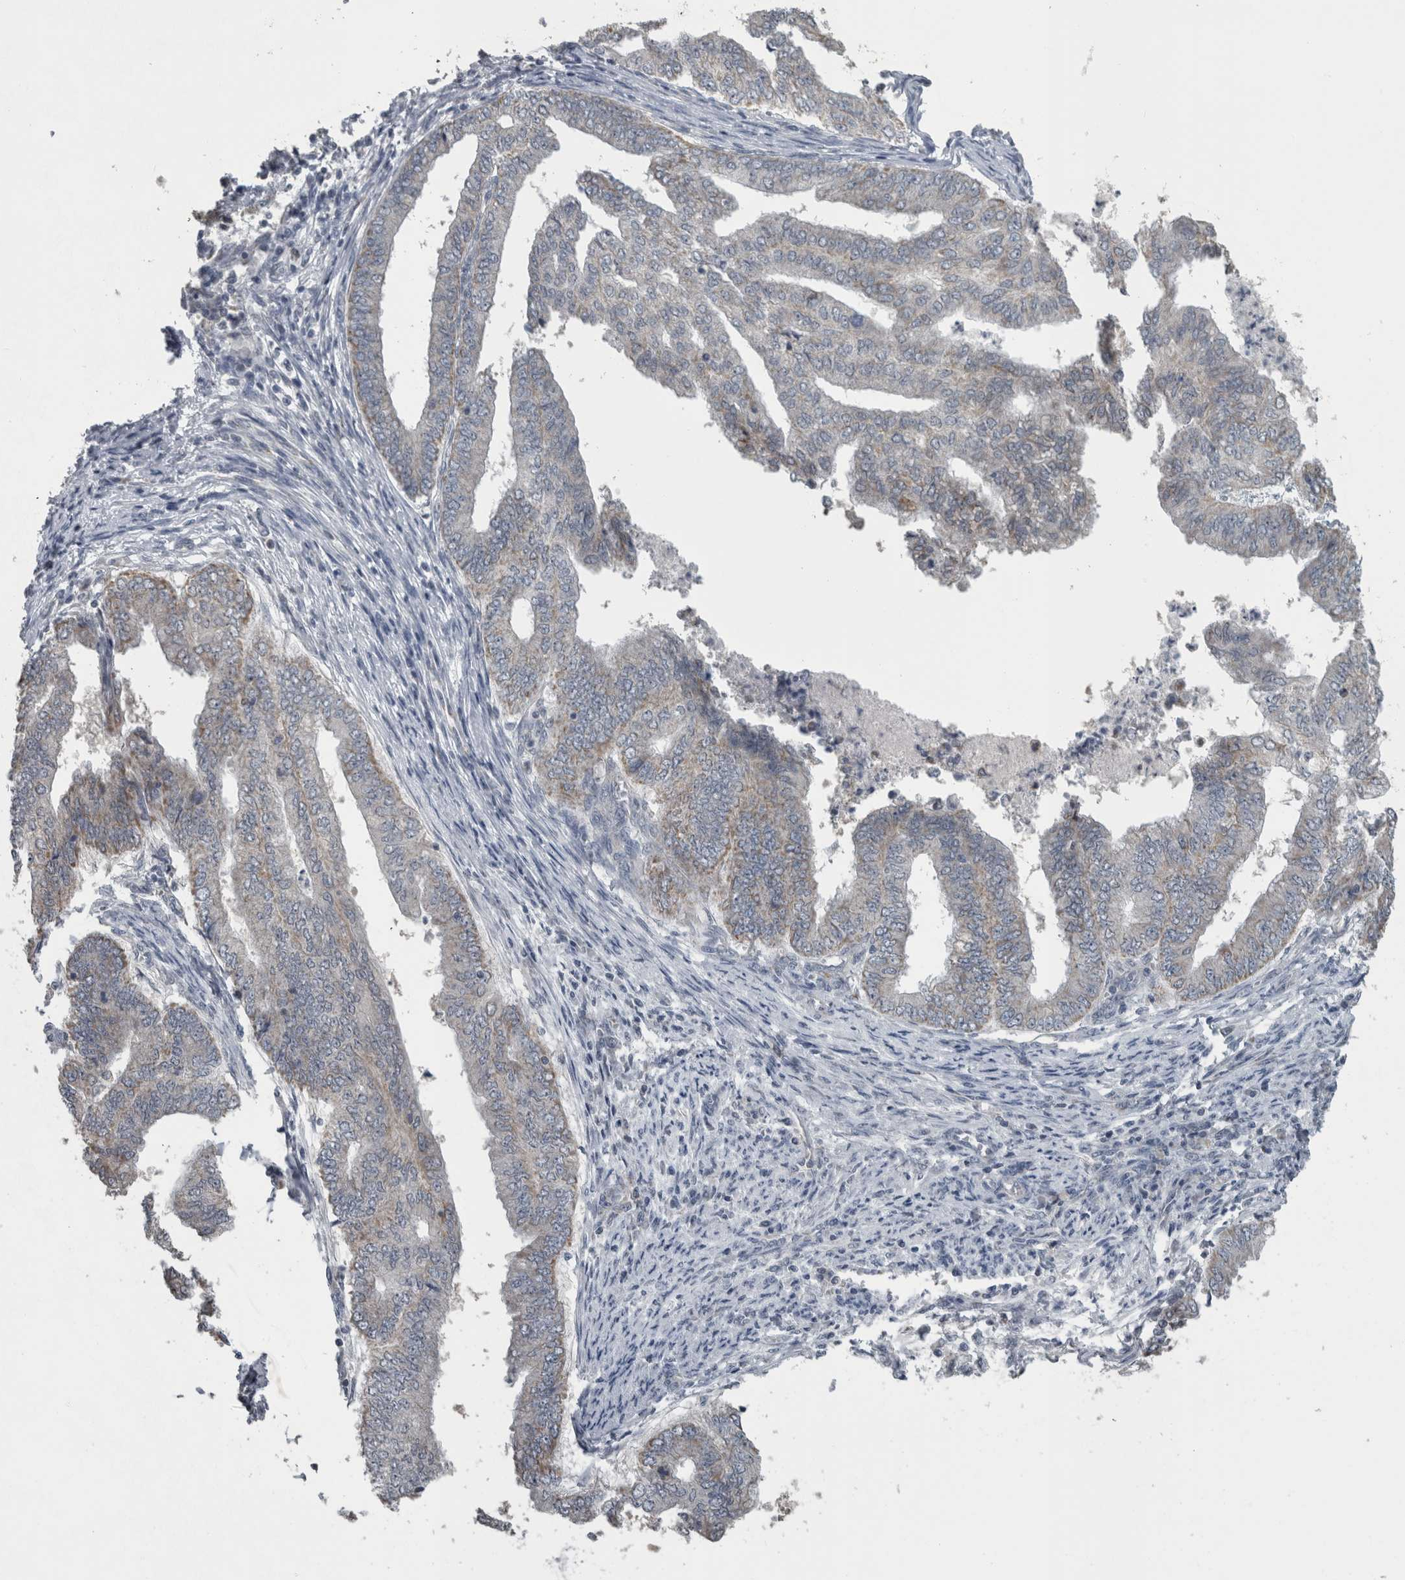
{"staining": {"intensity": "negative", "quantity": "none", "location": "none"}, "tissue": "endometrial cancer", "cell_type": "Tumor cells", "image_type": "cancer", "snomed": [{"axis": "morphology", "description": "Polyp, NOS"}, {"axis": "morphology", "description": "Adenocarcinoma, NOS"}, {"axis": "morphology", "description": "Adenoma, NOS"}, {"axis": "topography", "description": "Endometrium"}], "caption": "IHC histopathology image of endometrial adenocarcinoma stained for a protein (brown), which exhibits no expression in tumor cells. Brightfield microscopy of immunohistochemistry (IHC) stained with DAB (3,3'-diaminobenzidine) (brown) and hematoxylin (blue), captured at high magnification.", "gene": "OR2K2", "patient": {"sex": "female", "age": 79}}